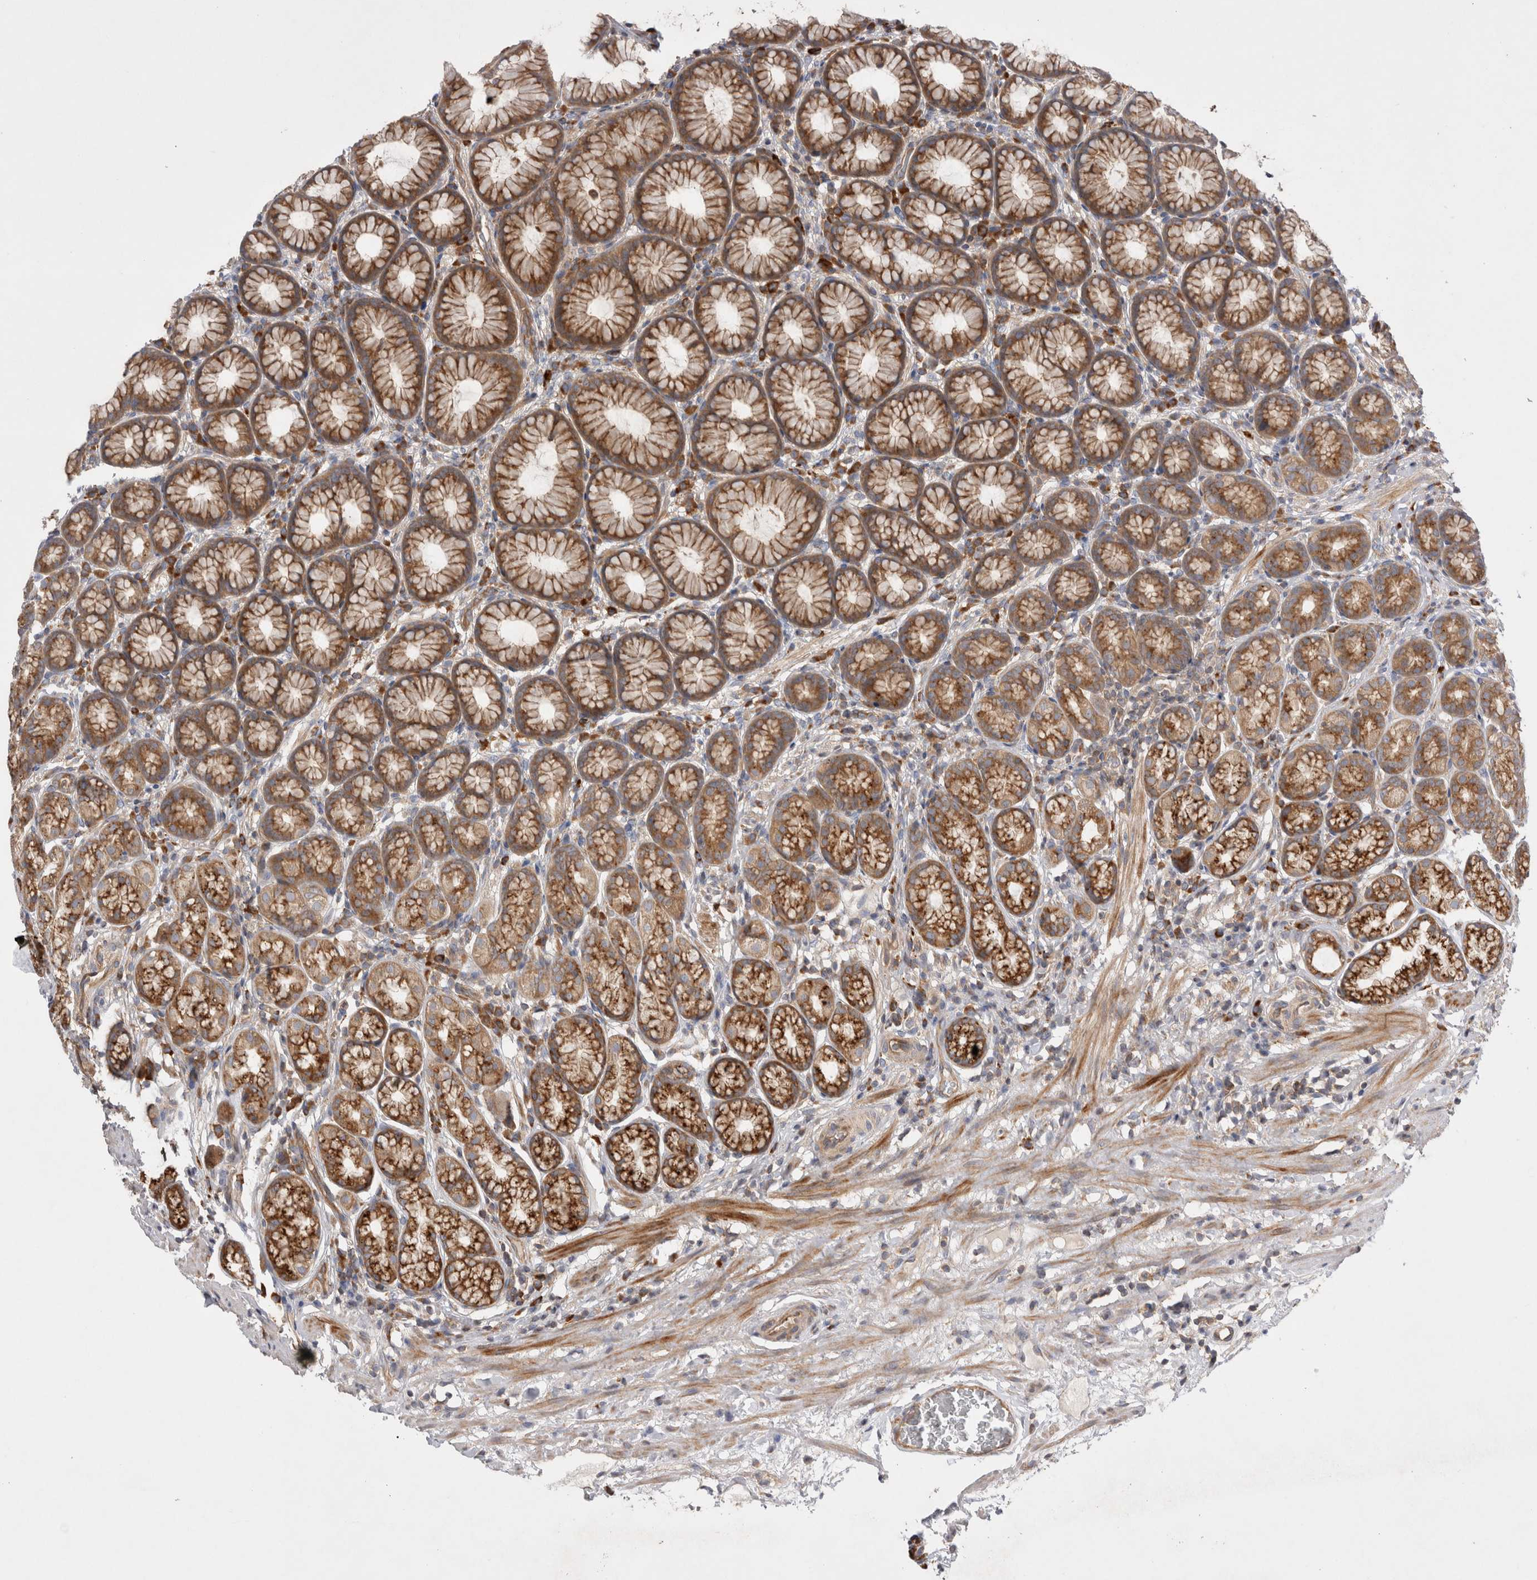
{"staining": {"intensity": "strong", "quantity": "25%-75%", "location": "cytoplasmic/membranous"}, "tissue": "stomach", "cell_type": "Glandular cells", "image_type": "normal", "snomed": [{"axis": "morphology", "description": "Normal tissue, NOS"}, {"axis": "topography", "description": "Stomach"}], "caption": "About 25%-75% of glandular cells in unremarkable human stomach display strong cytoplasmic/membranous protein expression as visualized by brown immunohistochemical staining.", "gene": "PDCD10", "patient": {"sex": "male", "age": 42}}